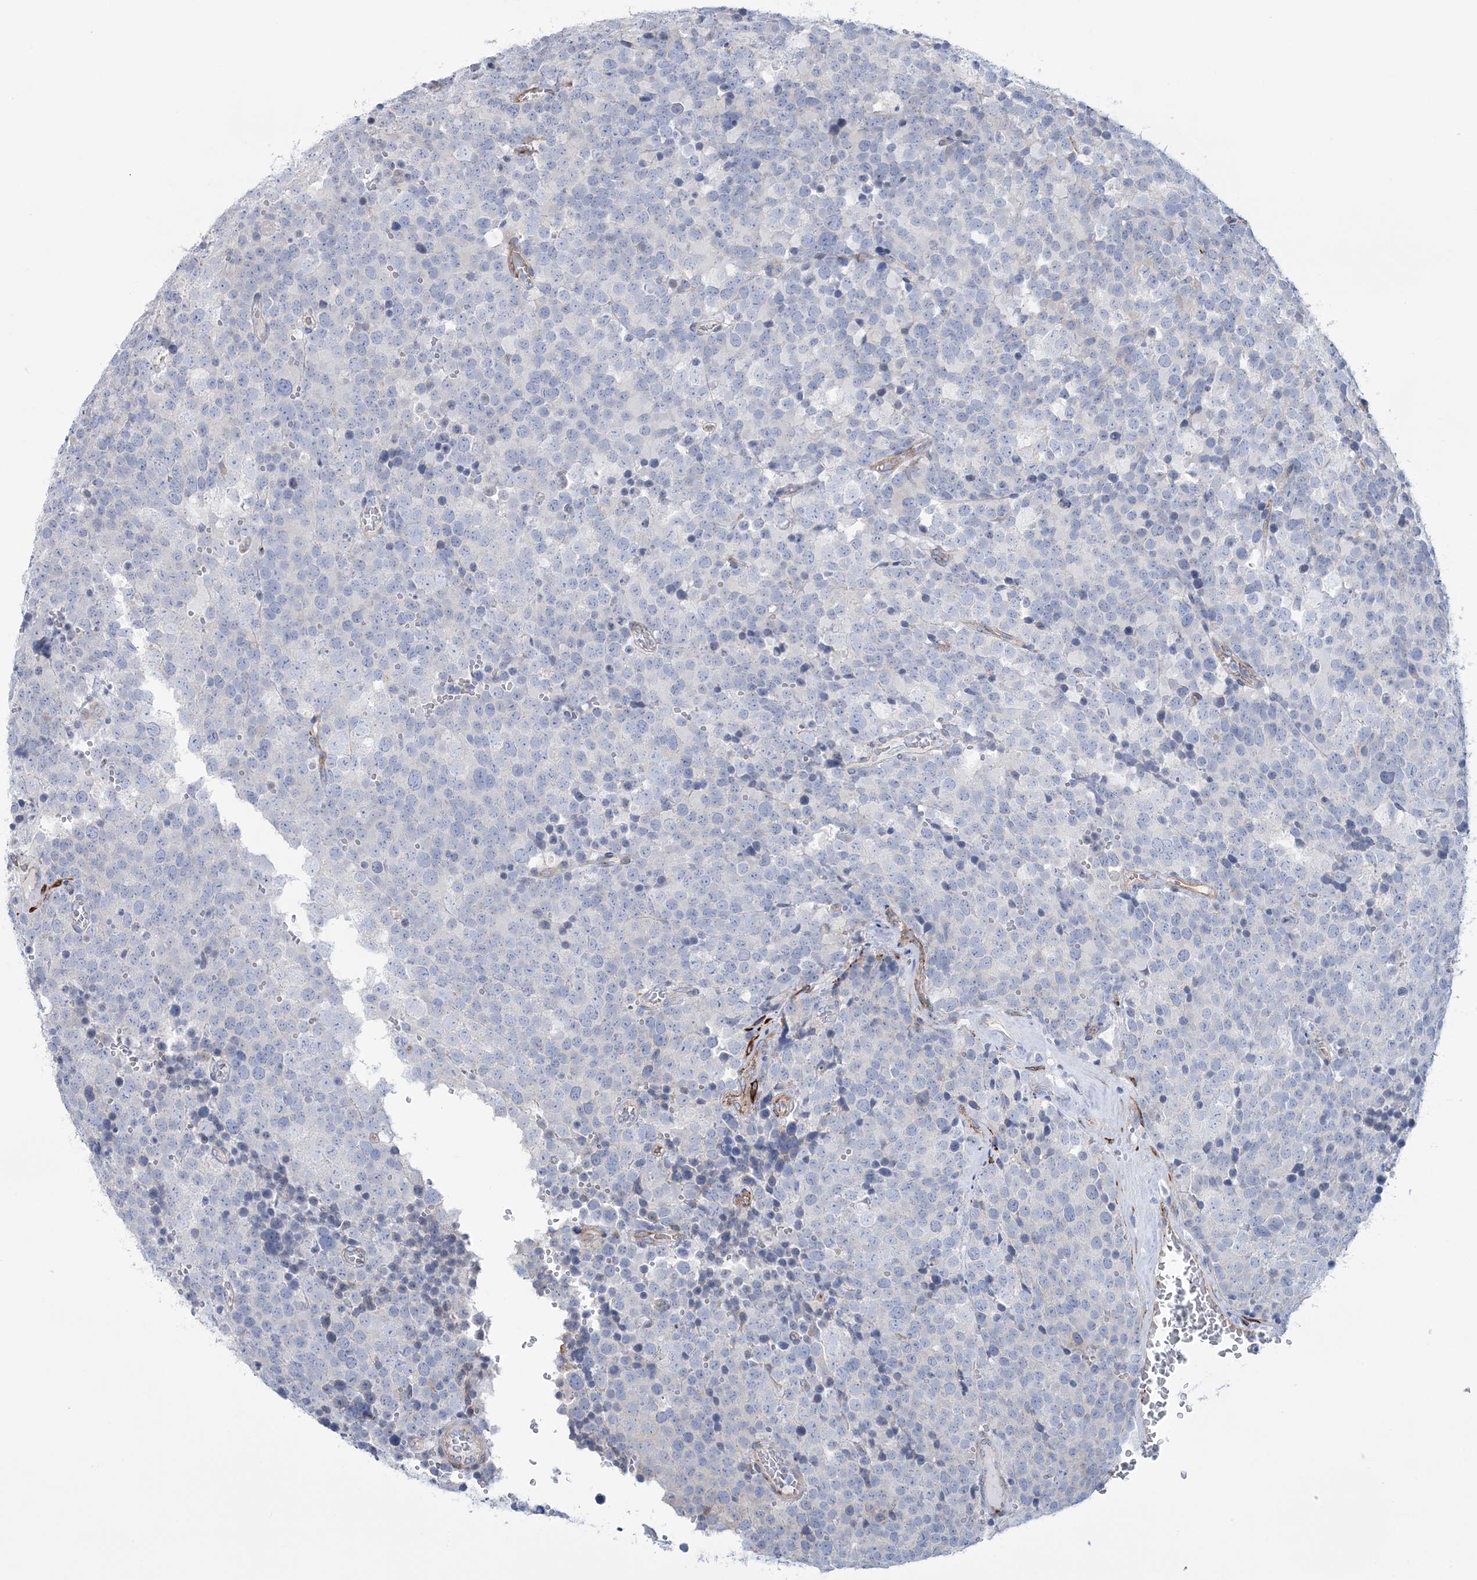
{"staining": {"intensity": "negative", "quantity": "none", "location": "none"}, "tissue": "testis cancer", "cell_type": "Tumor cells", "image_type": "cancer", "snomed": [{"axis": "morphology", "description": "Seminoma, NOS"}, {"axis": "topography", "description": "Testis"}], "caption": "Tumor cells show no significant protein positivity in seminoma (testis). The staining was performed using DAB to visualize the protein expression in brown, while the nuclei were stained in blue with hematoxylin (Magnification: 20x).", "gene": "RAB11FIP5", "patient": {"sex": "male", "age": 71}}